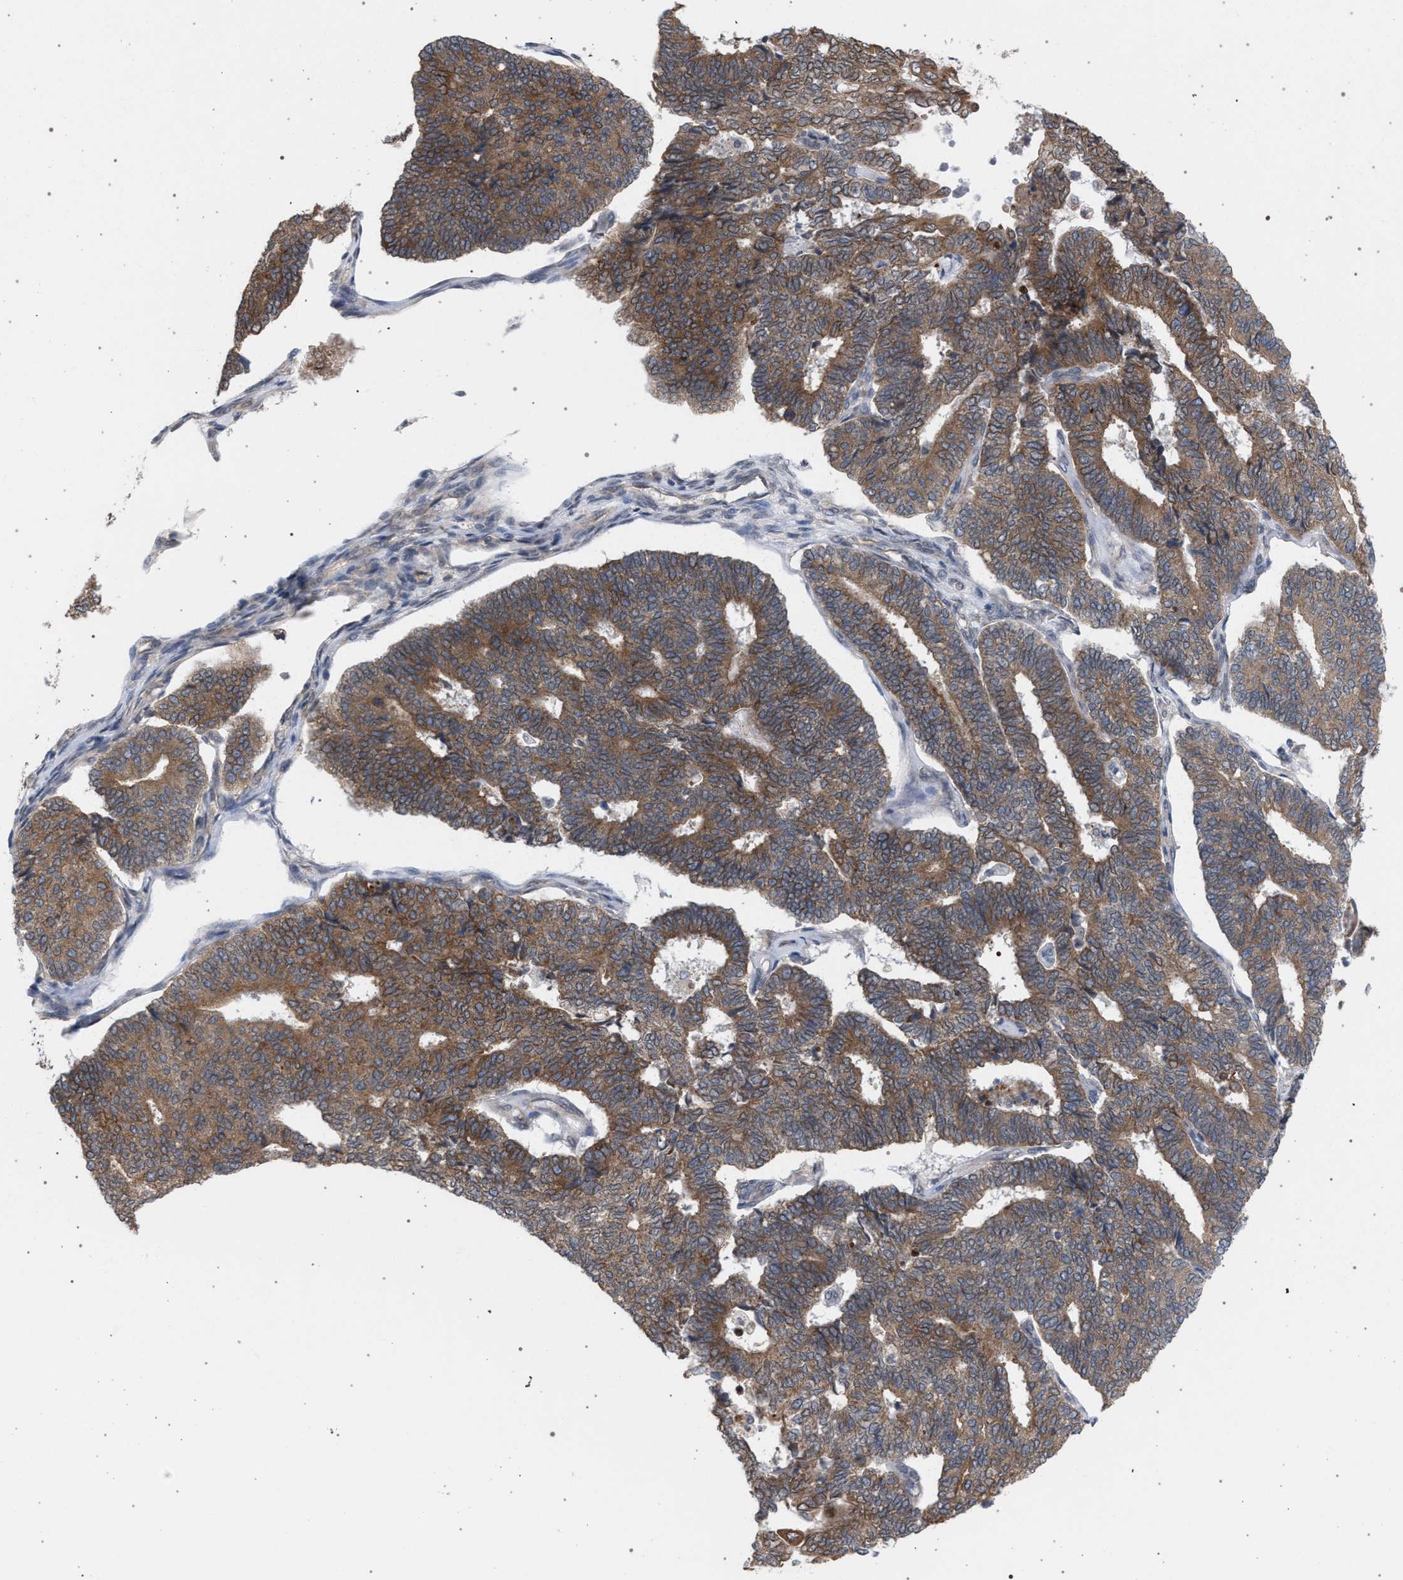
{"staining": {"intensity": "moderate", "quantity": ">75%", "location": "cytoplasmic/membranous"}, "tissue": "endometrial cancer", "cell_type": "Tumor cells", "image_type": "cancer", "snomed": [{"axis": "morphology", "description": "Adenocarcinoma, NOS"}, {"axis": "topography", "description": "Endometrium"}], "caption": "Endometrial cancer (adenocarcinoma) tissue displays moderate cytoplasmic/membranous expression in about >75% of tumor cells", "gene": "ARPC5L", "patient": {"sex": "female", "age": 70}}